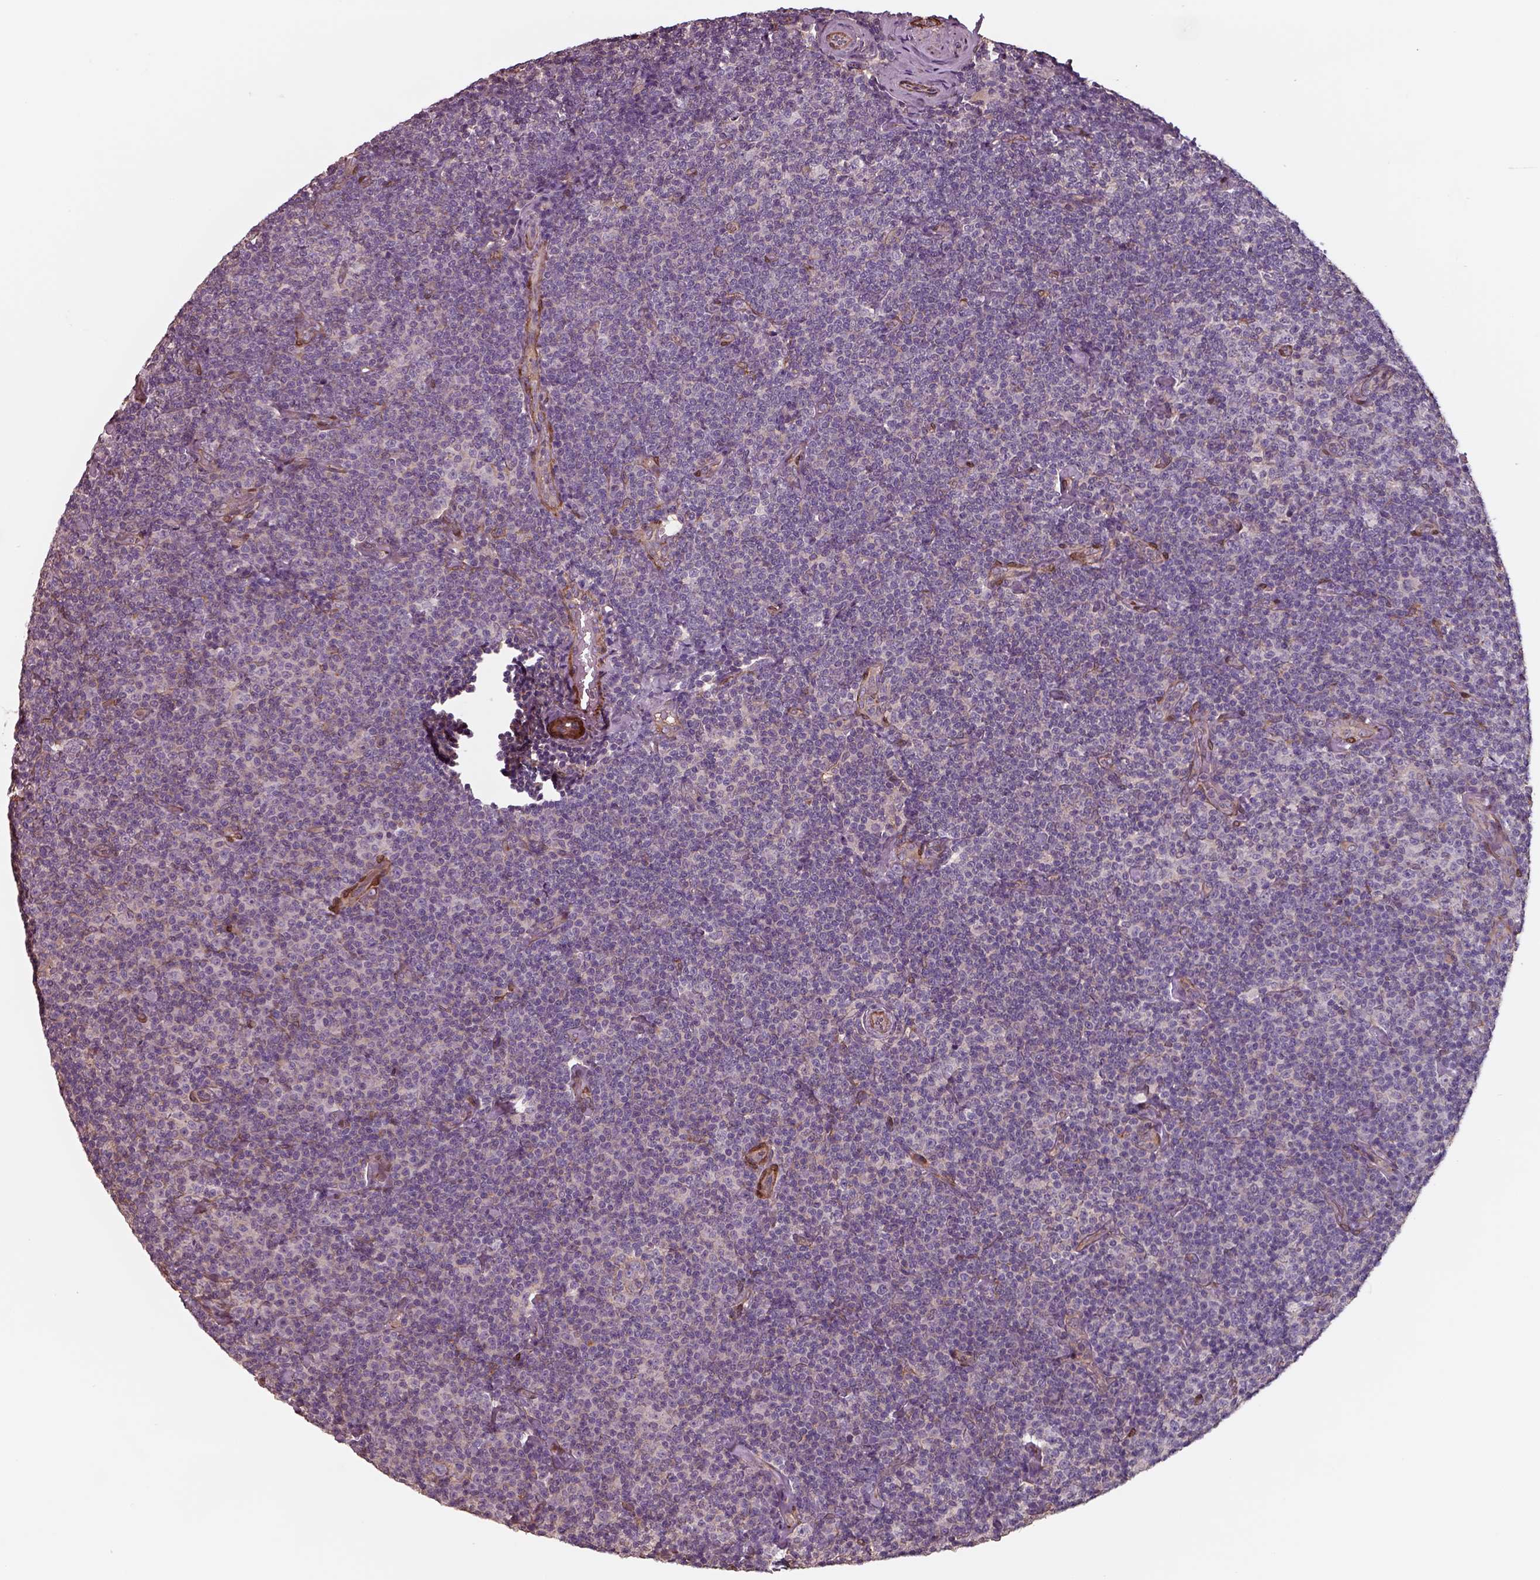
{"staining": {"intensity": "negative", "quantity": "none", "location": "none"}, "tissue": "lymphoma", "cell_type": "Tumor cells", "image_type": "cancer", "snomed": [{"axis": "morphology", "description": "Malignant lymphoma, non-Hodgkin's type, Low grade"}, {"axis": "topography", "description": "Lymph node"}], "caption": "The histopathology image exhibits no staining of tumor cells in low-grade malignant lymphoma, non-Hodgkin's type.", "gene": "ISYNA1", "patient": {"sex": "male", "age": 81}}